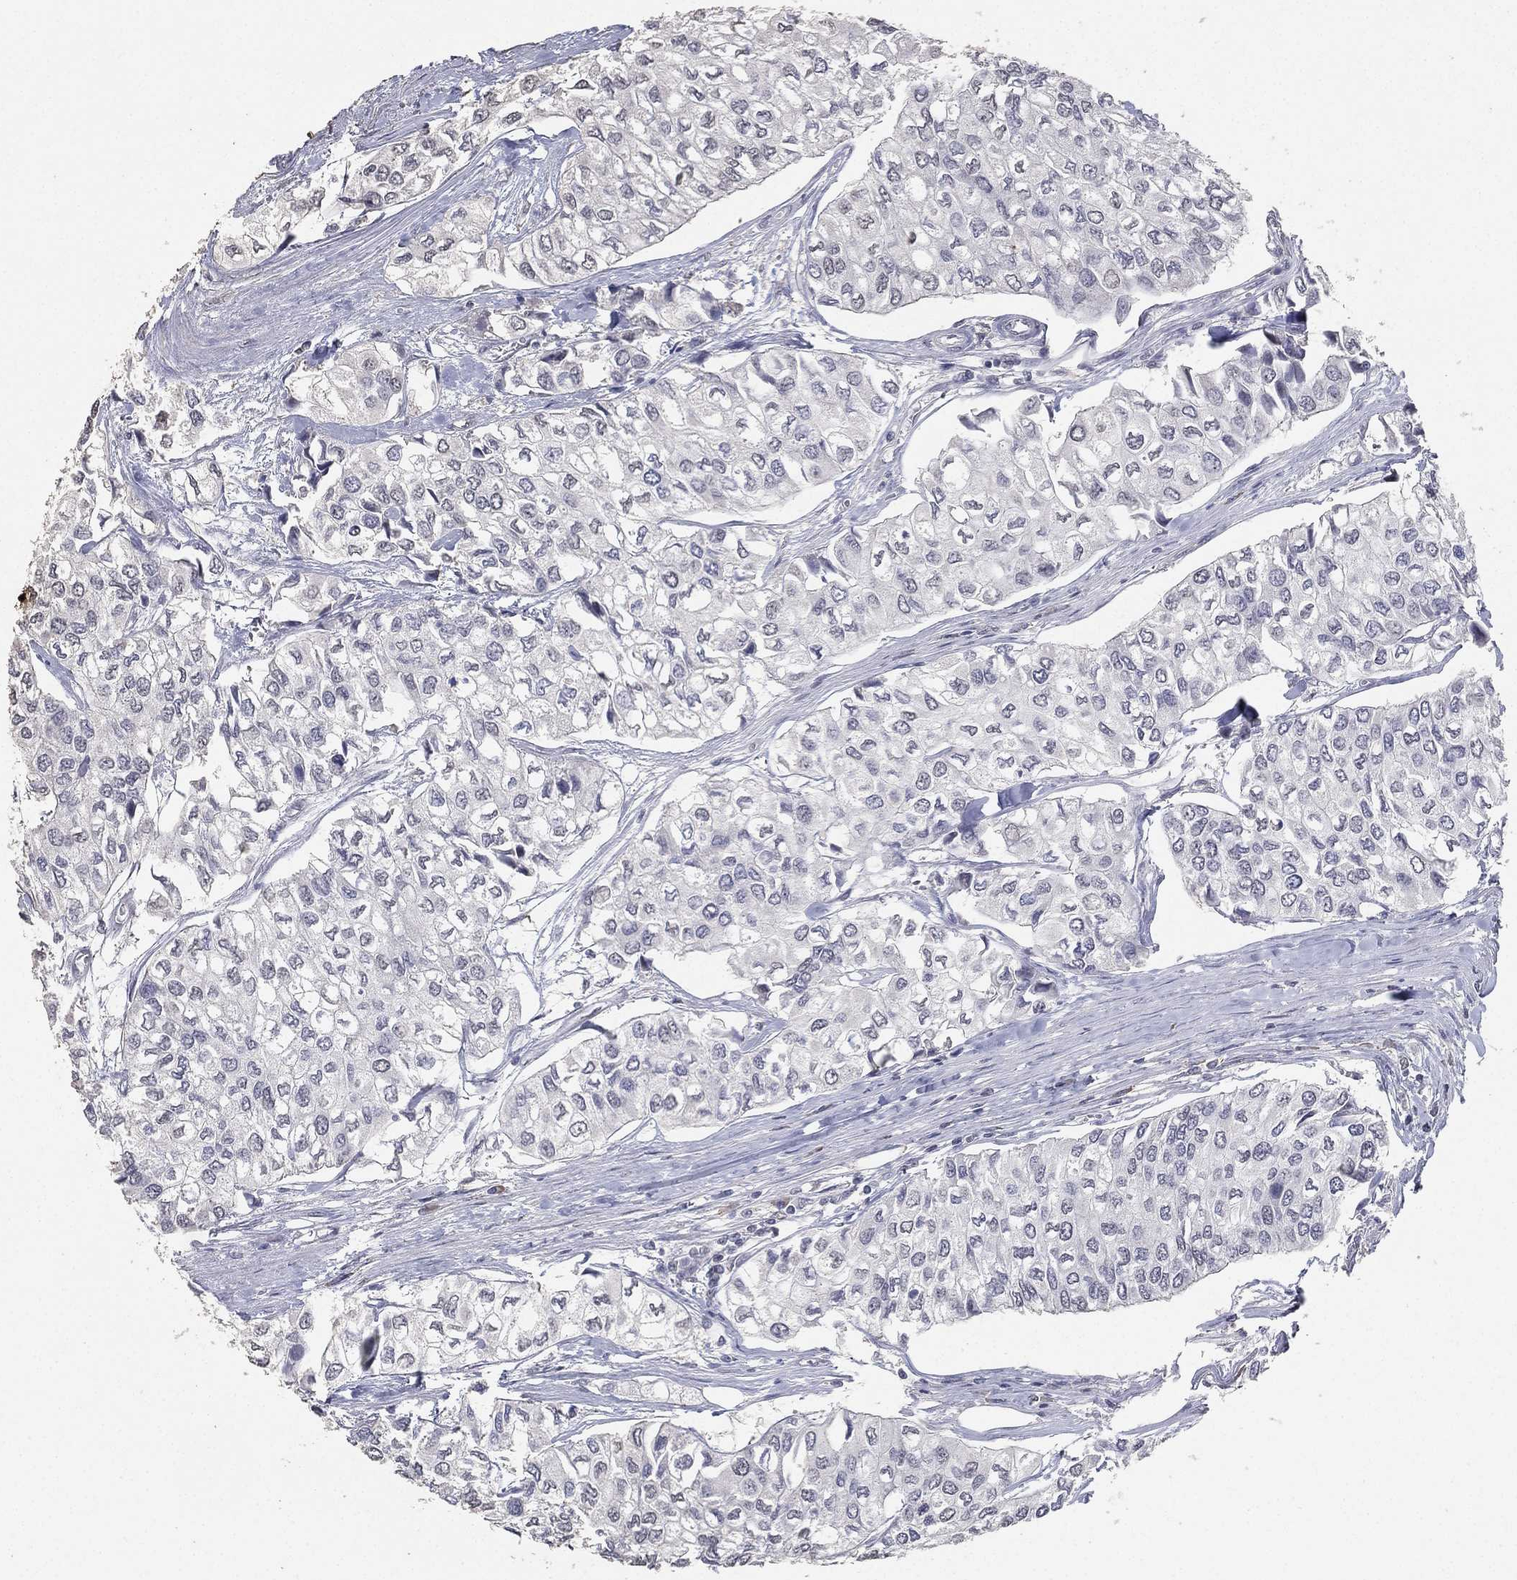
{"staining": {"intensity": "negative", "quantity": "none", "location": "none"}, "tissue": "urothelial cancer", "cell_type": "Tumor cells", "image_type": "cancer", "snomed": [{"axis": "morphology", "description": "Urothelial carcinoma, High grade"}, {"axis": "topography", "description": "Urinary bladder"}], "caption": "IHC histopathology image of high-grade urothelial carcinoma stained for a protein (brown), which exhibits no staining in tumor cells.", "gene": "DSG1", "patient": {"sex": "male", "age": 73}}